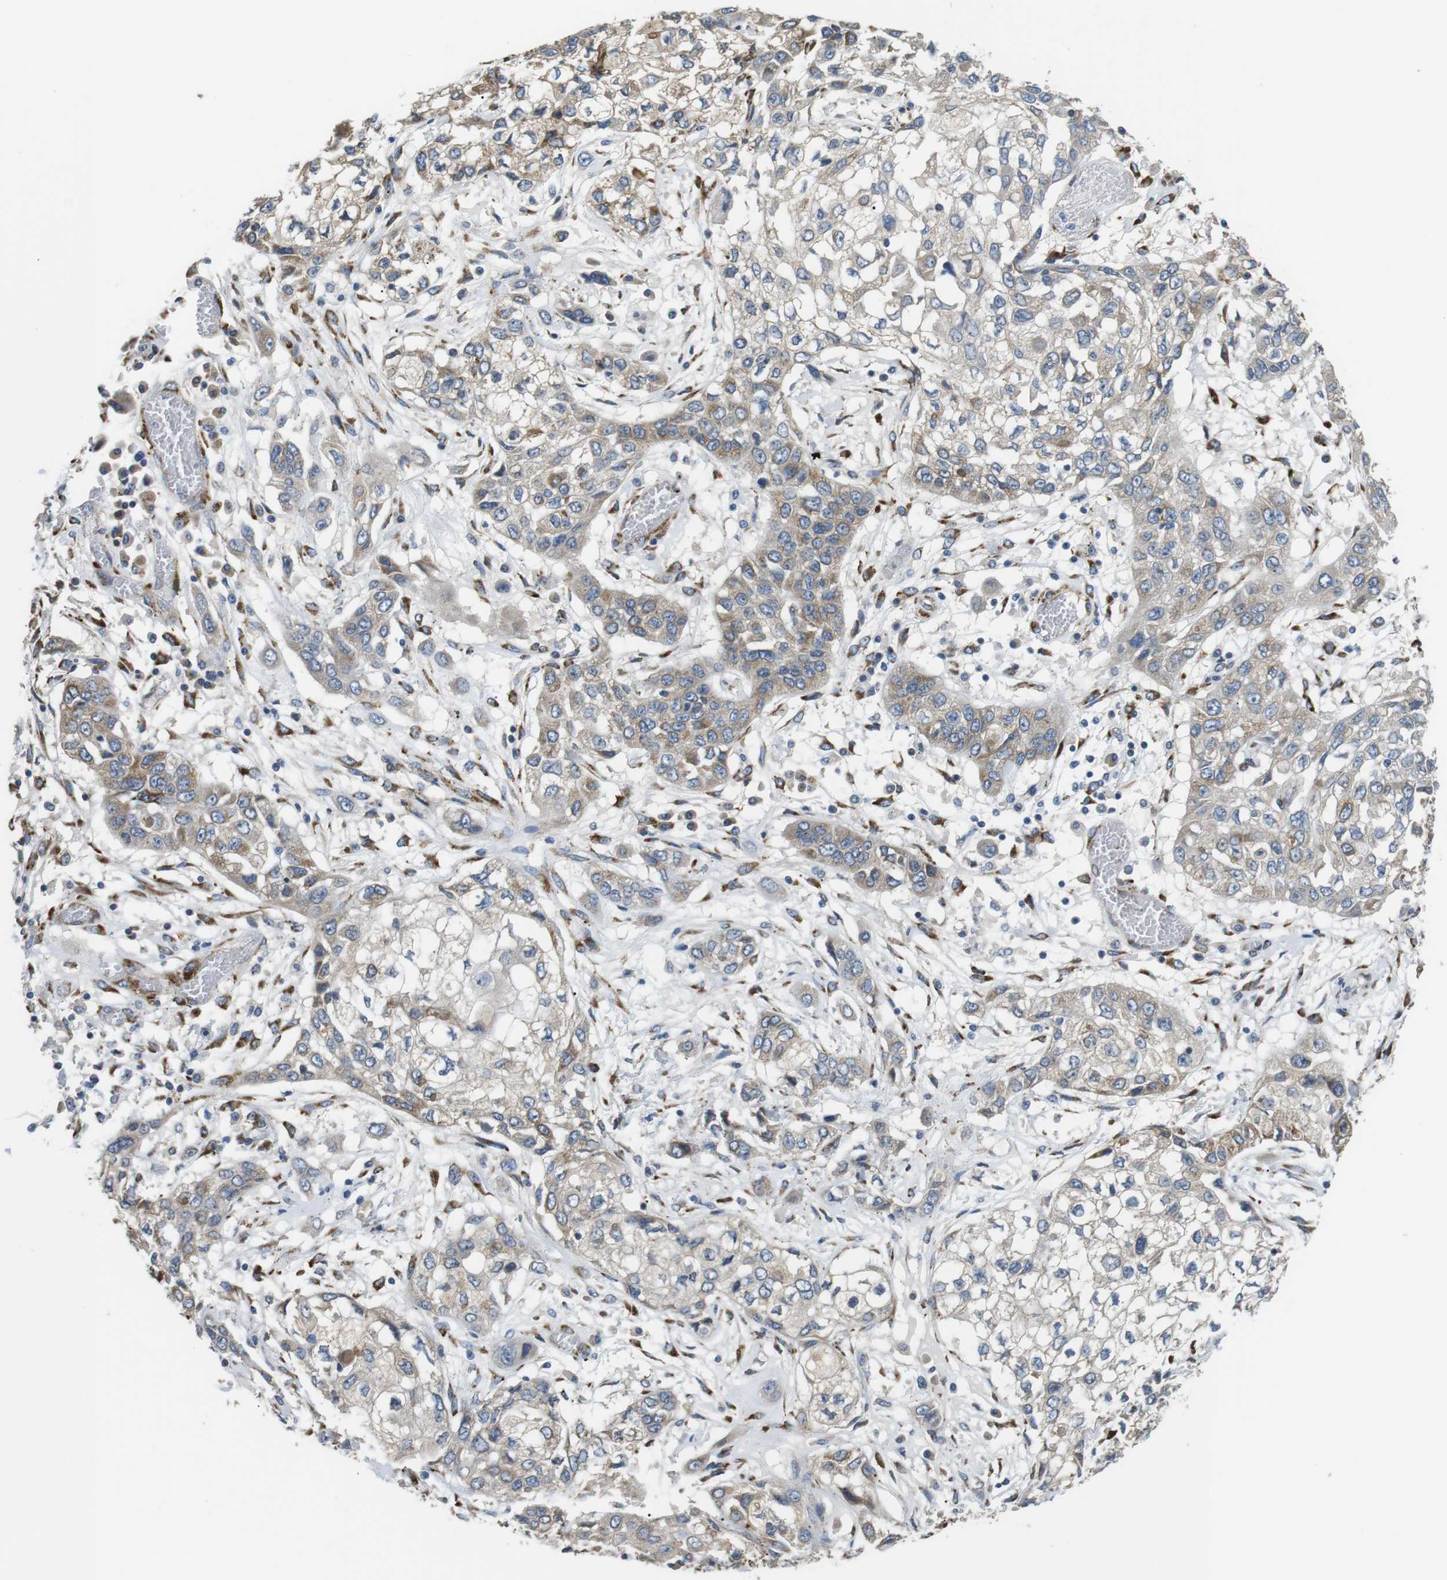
{"staining": {"intensity": "weak", "quantity": "<25%", "location": "cytoplasmic/membranous"}, "tissue": "lung cancer", "cell_type": "Tumor cells", "image_type": "cancer", "snomed": [{"axis": "morphology", "description": "Squamous cell carcinoma, NOS"}, {"axis": "topography", "description": "Lung"}], "caption": "IHC micrograph of lung cancer (squamous cell carcinoma) stained for a protein (brown), which displays no positivity in tumor cells.", "gene": "UNC5CL", "patient": {"sex": "male", "age": 71}}